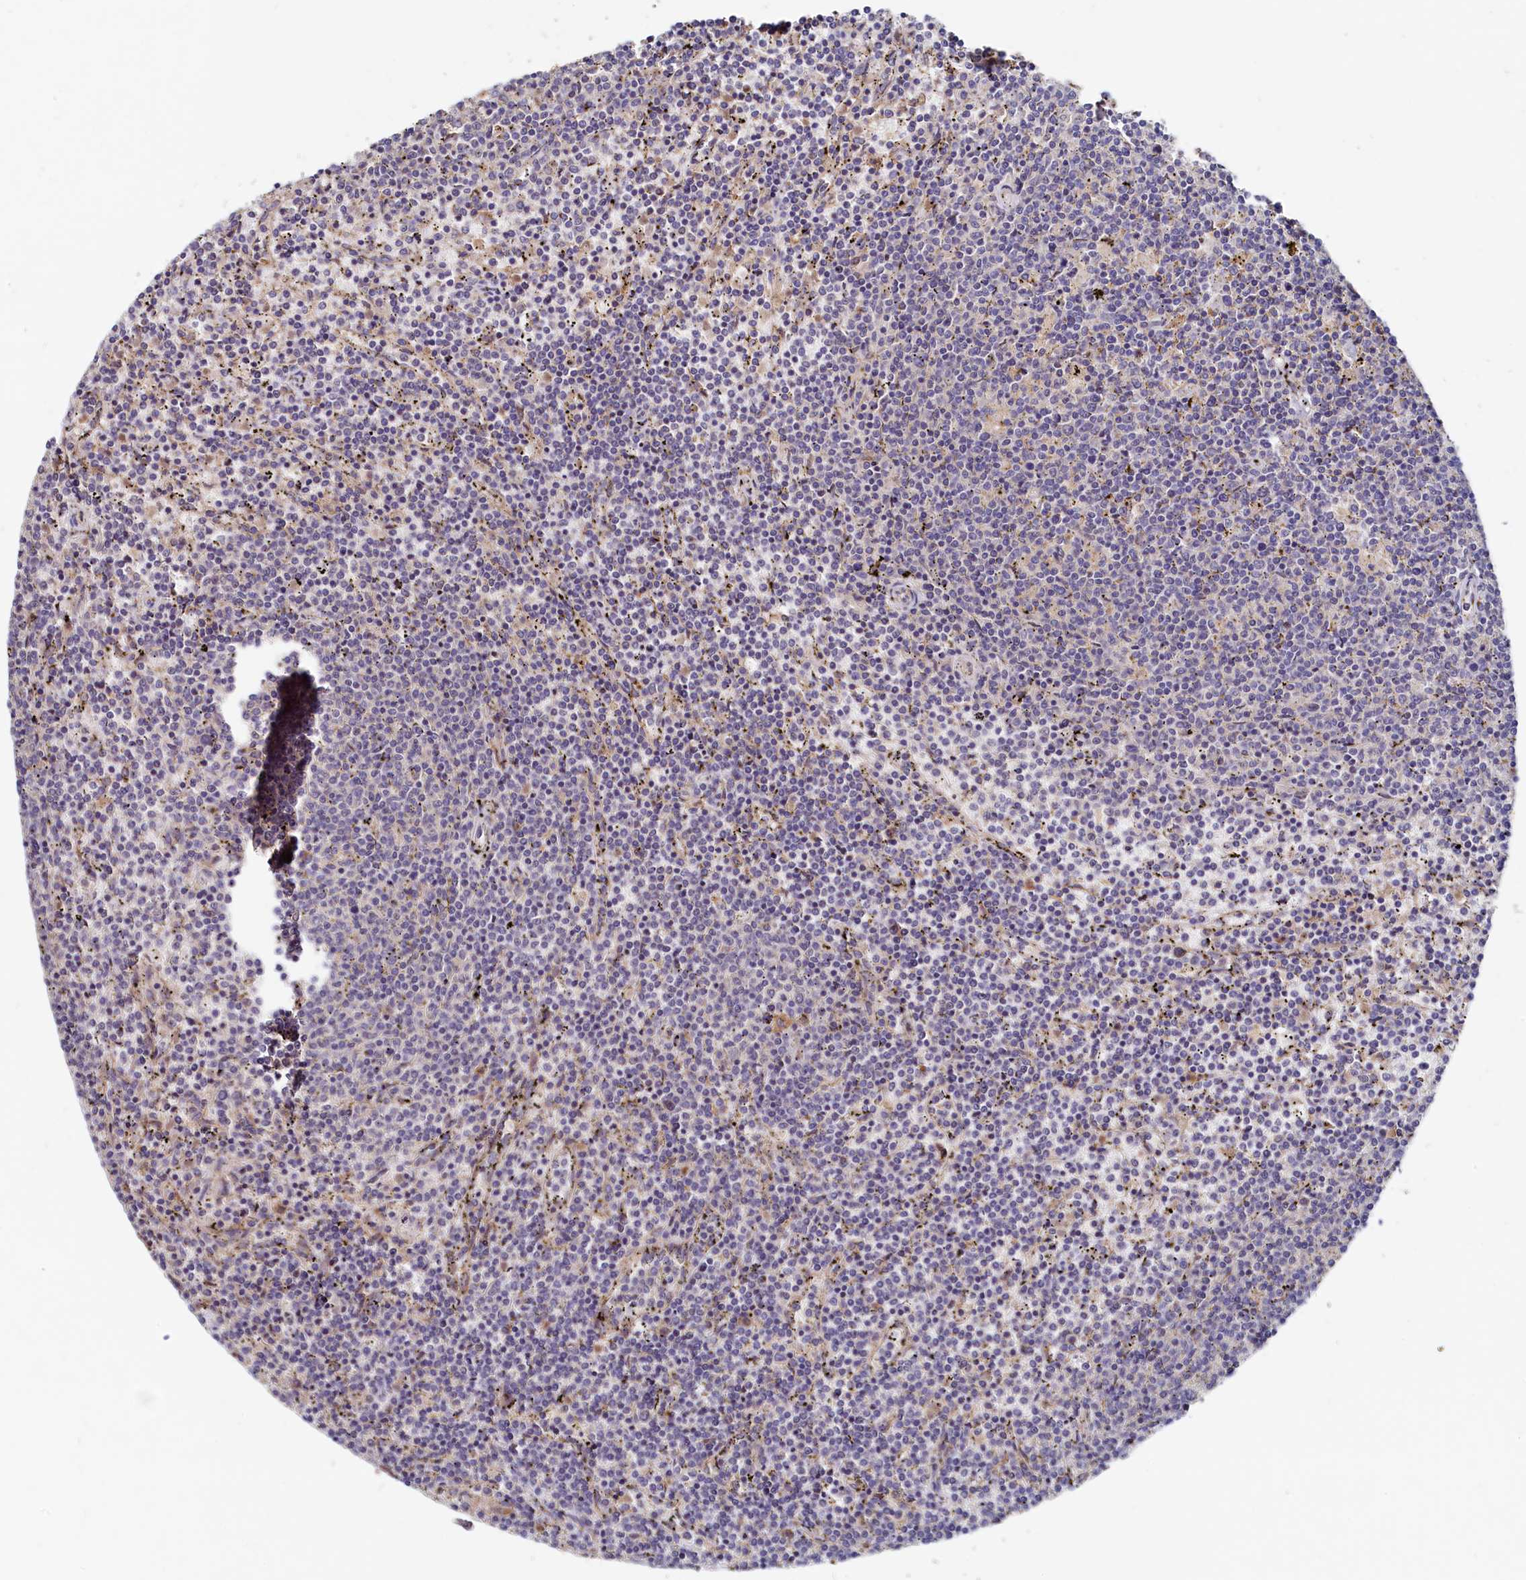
{"staining": {"intensity": "negative", "quantity": "none", "location": "none"}, "tissue": "lymphoma", "cell_type": "Tumor cells", "image_type": "cancer", "snomed": [{"axis": "morphology", "description": "Malignant lymphoma, non-Hodgkin's type, Low grade"}, {"axis": "topography", "description": "Spleen"}], "caption": "Tumor cells show no significant positivity in low-grade malignant lymphoma, non-Hodgkin's type. The staining is performed using DAB (3,3'-diaminobenzidine) brown chromogen with nuclei counter-stained in using hematoxylin.", "gene": "RGS7BP", "patient": {"sex": "female", "age": 50}}